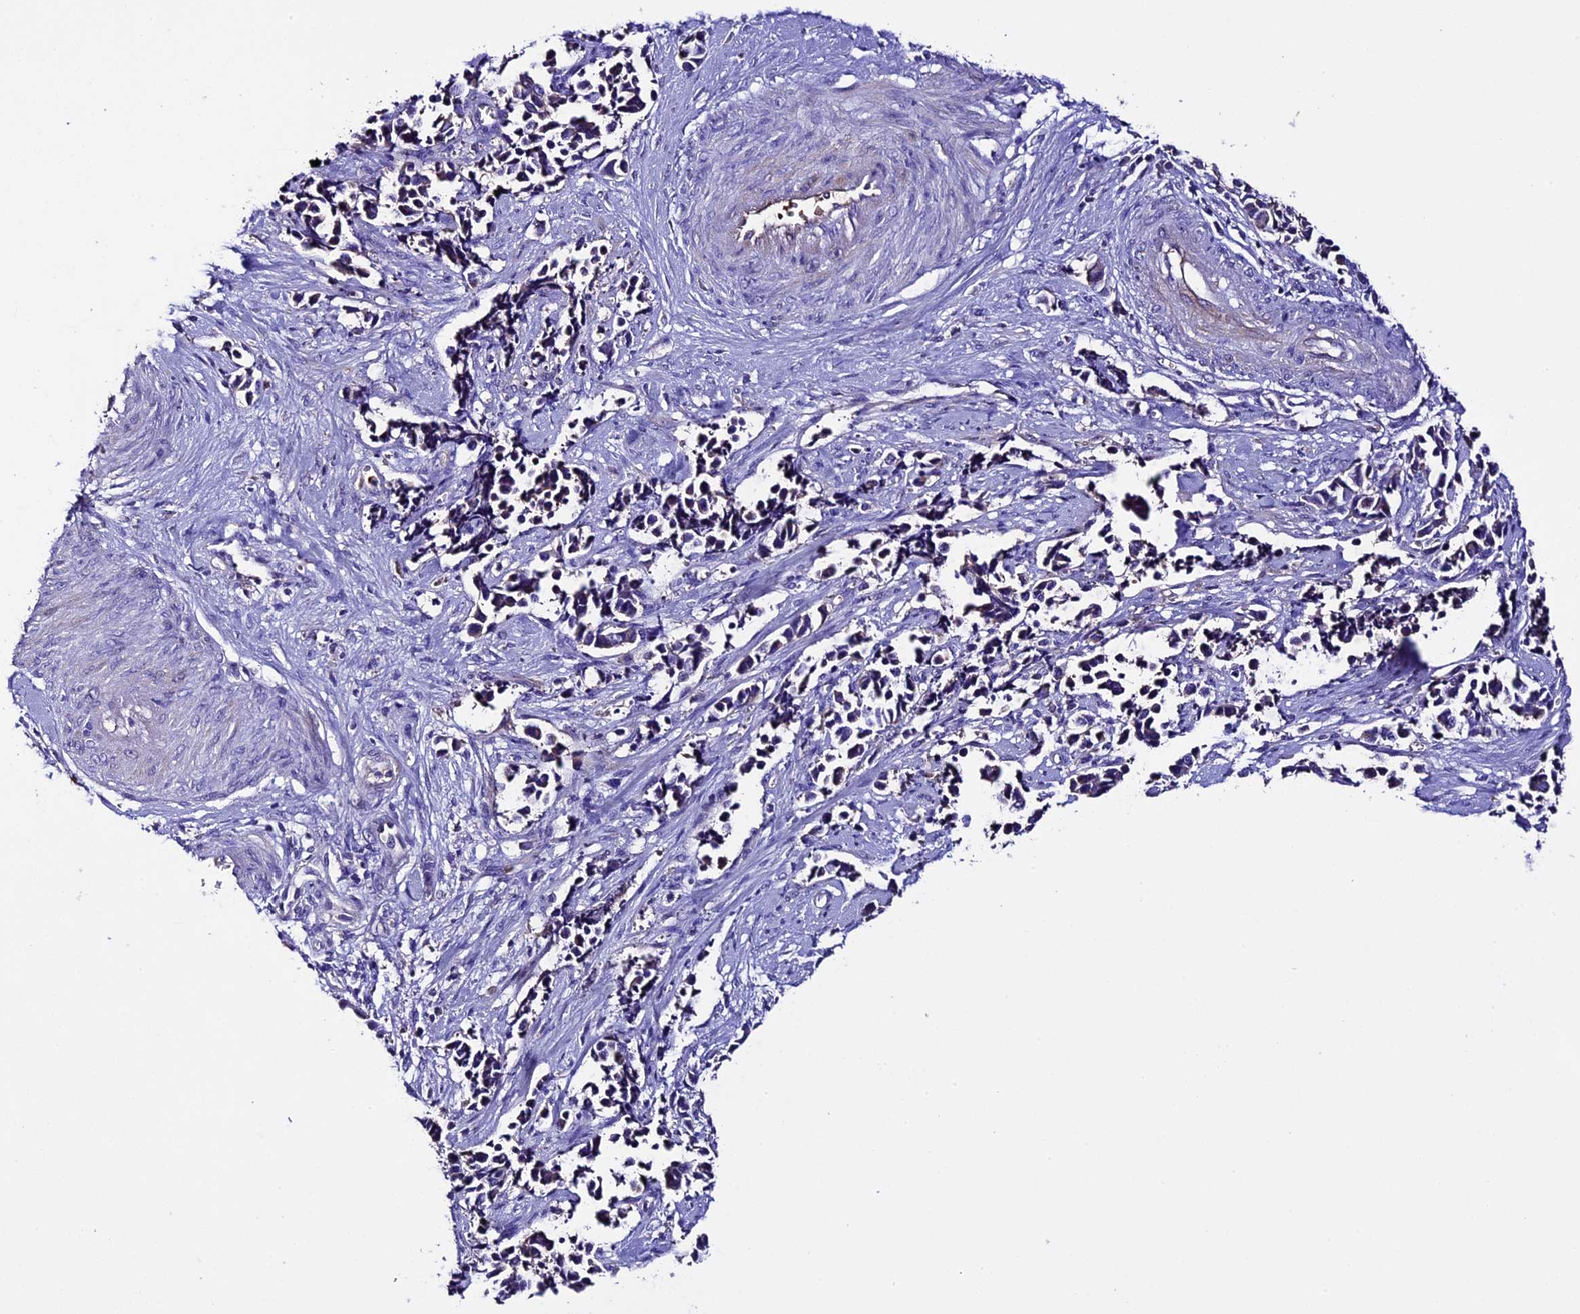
{"staining": {"intensity": "negative", "quantity": "none", "location": "none"}, "tissue": "cervical cancer", "cell_type": "Tumor cells", "image_type": "cancer", "snomed": [{"axis": "morphology", "description": "Normal tissue, NOS"}, {"axis": "morphology", "description": "Squamous cell carcinoma, NOS"}, {"axis": "topography", "description": "Cervix"}], "caption": "DAB immunohistochemical staining of human cervical cancer demonstrates no significant expression in tumor cells. (Immunohistochemistry, brightfield microscopy, high magnification).", "gene": "TCP11L2", "patient": {"sex": "female", "age": 35}}